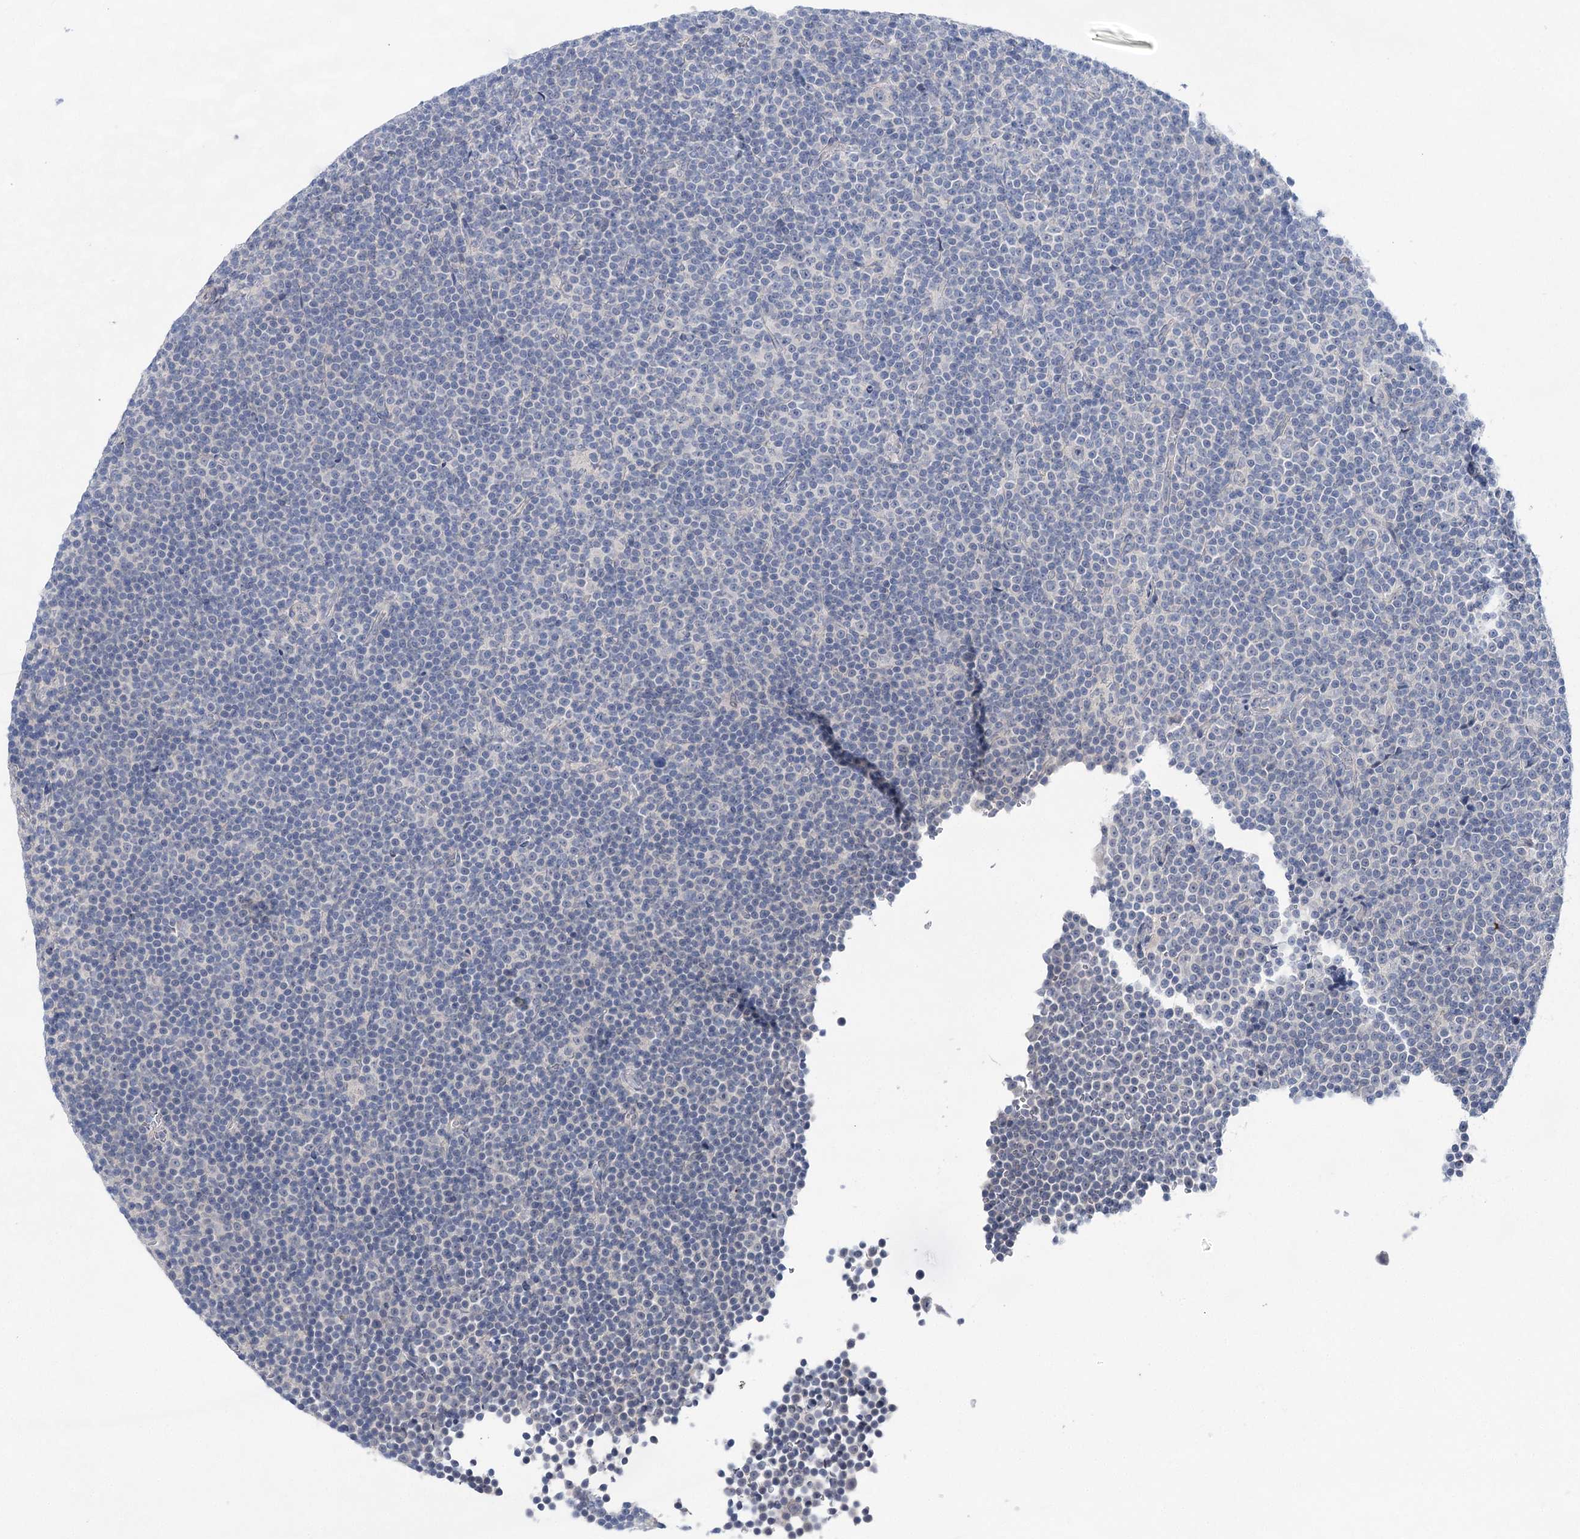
{"staining": {"intensity": "negative", "quantity": "none", "location": "none"}, "tissue": "lymphoma", "cell_type": "Tumor cells", "image_type": "cancer", "snomed": [{"axis": "morphology", "description": "Malignant lymphoma, non-Hodgkin's type, Low grade"}, {"axis": "topography", "description": "Lymph node"}], "caption": "Tumor cells show no significant expression in malignant lymphoma, non-Hodgkin's type (low-grade).", "gene": "LALBA", "patient": {"sex": "female", "age": 67}}